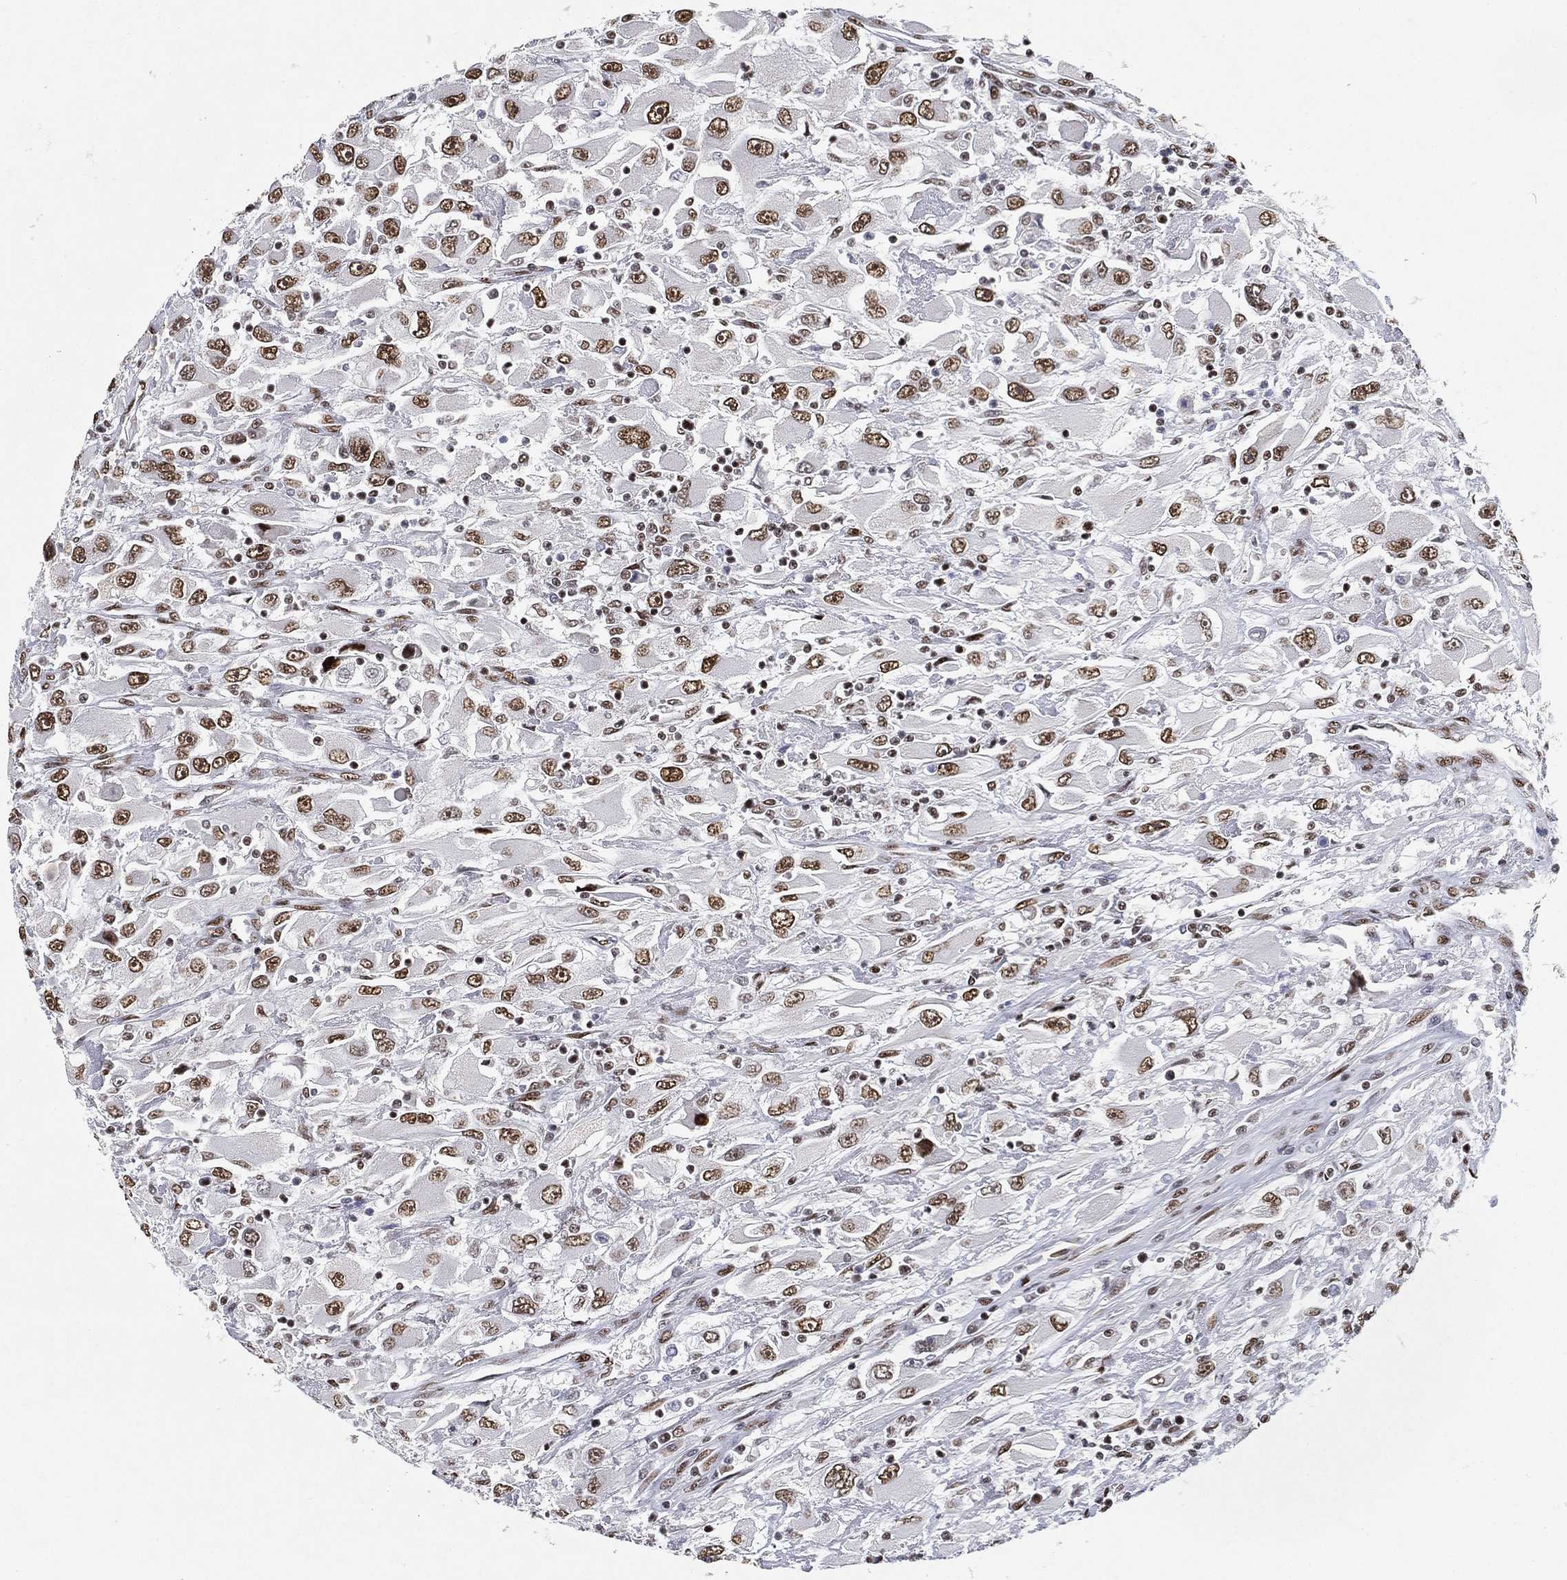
{"staining": {"intensity": "moderate", "quantity": ">75%", "location": "nuclear"}, "tissue": "renal cancer", "cell_type": "Tumor cells", "image_type": "cancer", "snomed": [{"axis": "morphology", "description": "Adenocarcinoma, NOS"}, {"axis": "topography", "description": "Kidney"}], "caption": "The photomicrograph exhibits a brown stain indicating the presence of a protein in the nuclear of tumor cells in renal cancer (adenocarcinoma).", "gene": "DDX27", "patient": {"sex": "female", "age": 52}}